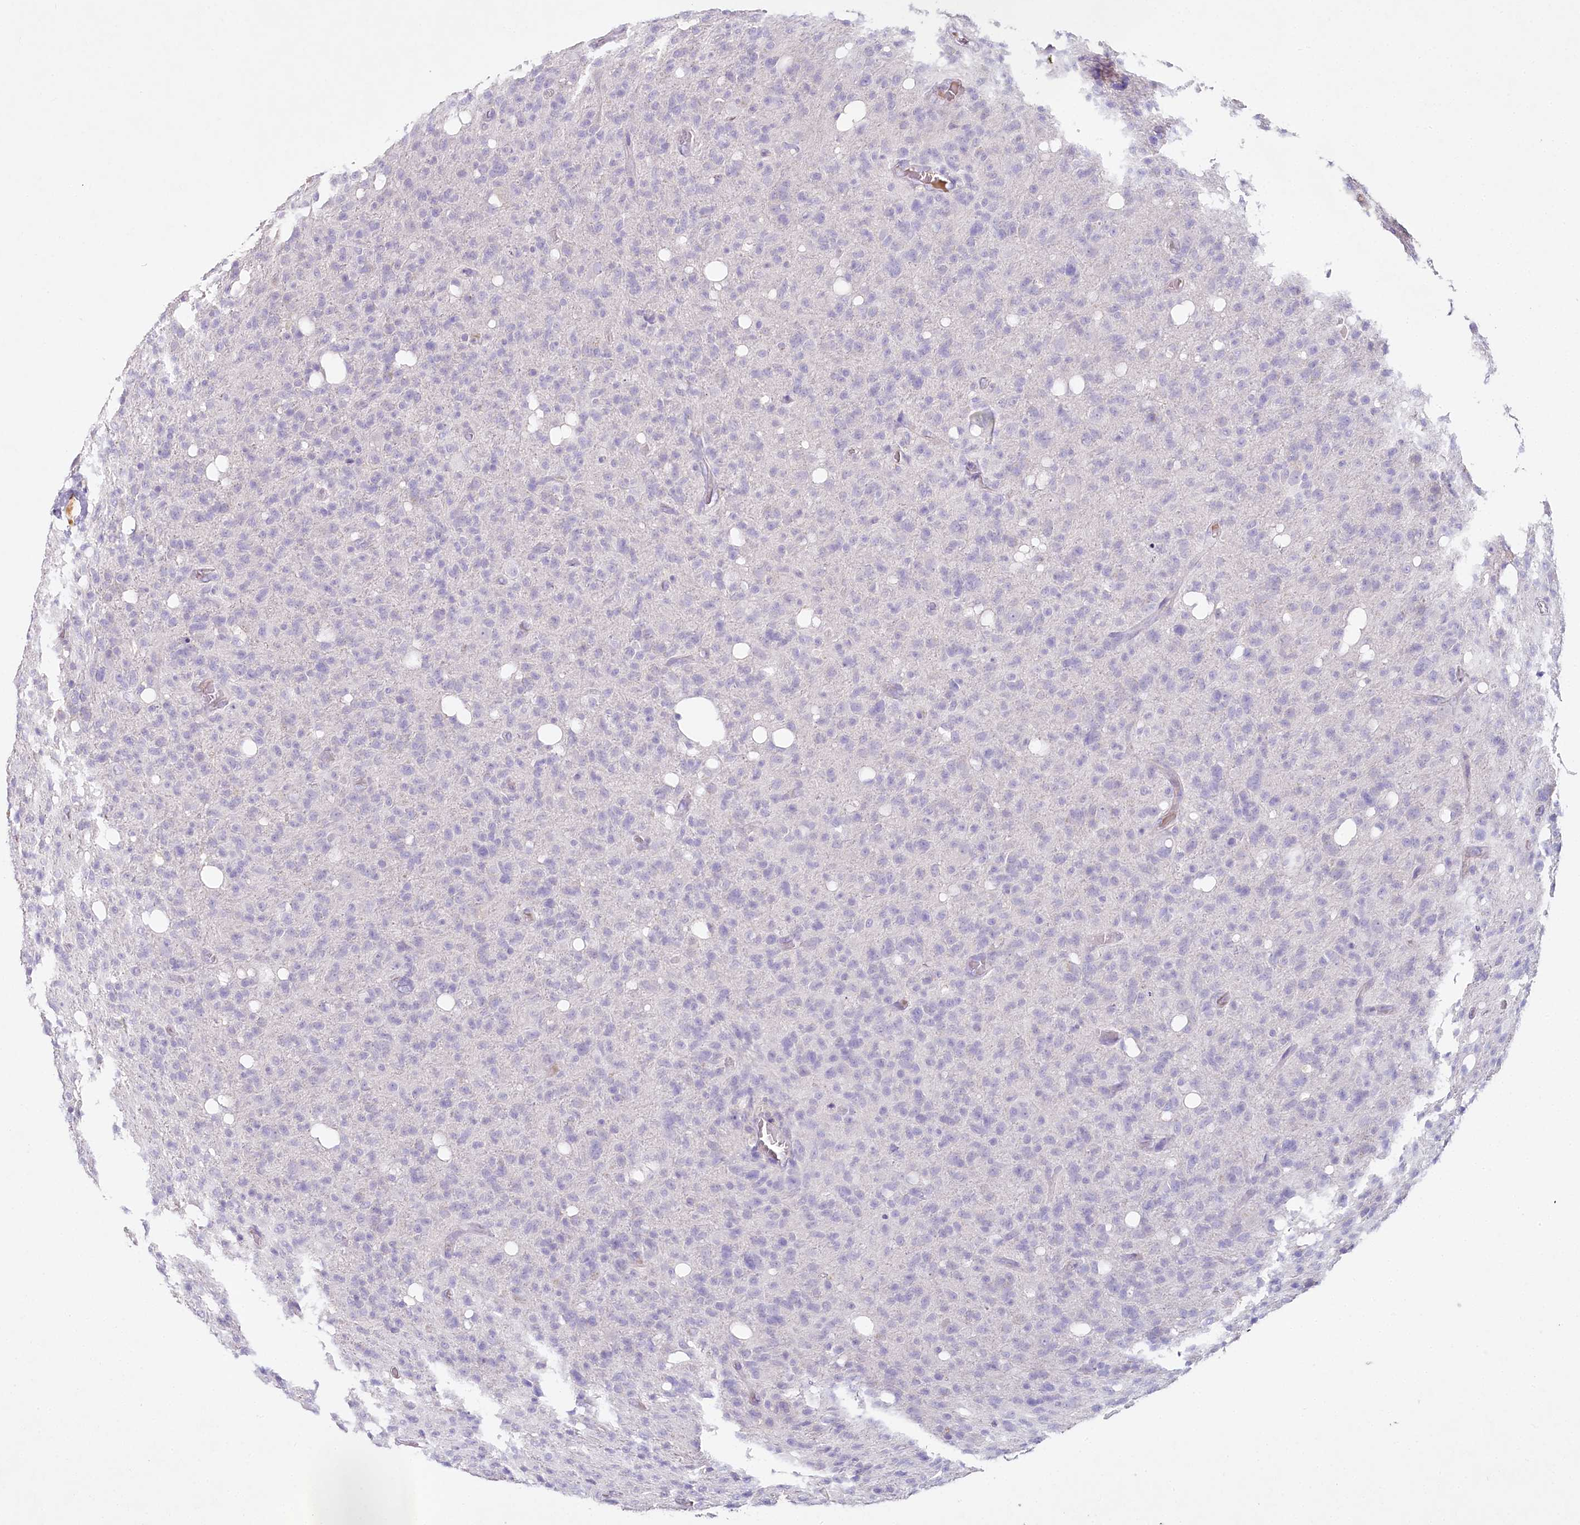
{"staining": {"intensity": "negative", "quantity": "none", "location": "none"}, "tissue": "glioma", "cell_type": "Tumor cells", "image_type": "cancer", "snomed": [{"axis": "morphology", "description": "Glioma, malignant, High grade"}, {"axis": "topography", "description": "Brain"}], "caption": "Immunohistochemistry (IHC) of human glioma demonstrates no staining in tumor cells.", "gene": "HPD", "patient": {"sex": "female", "age": 57}}